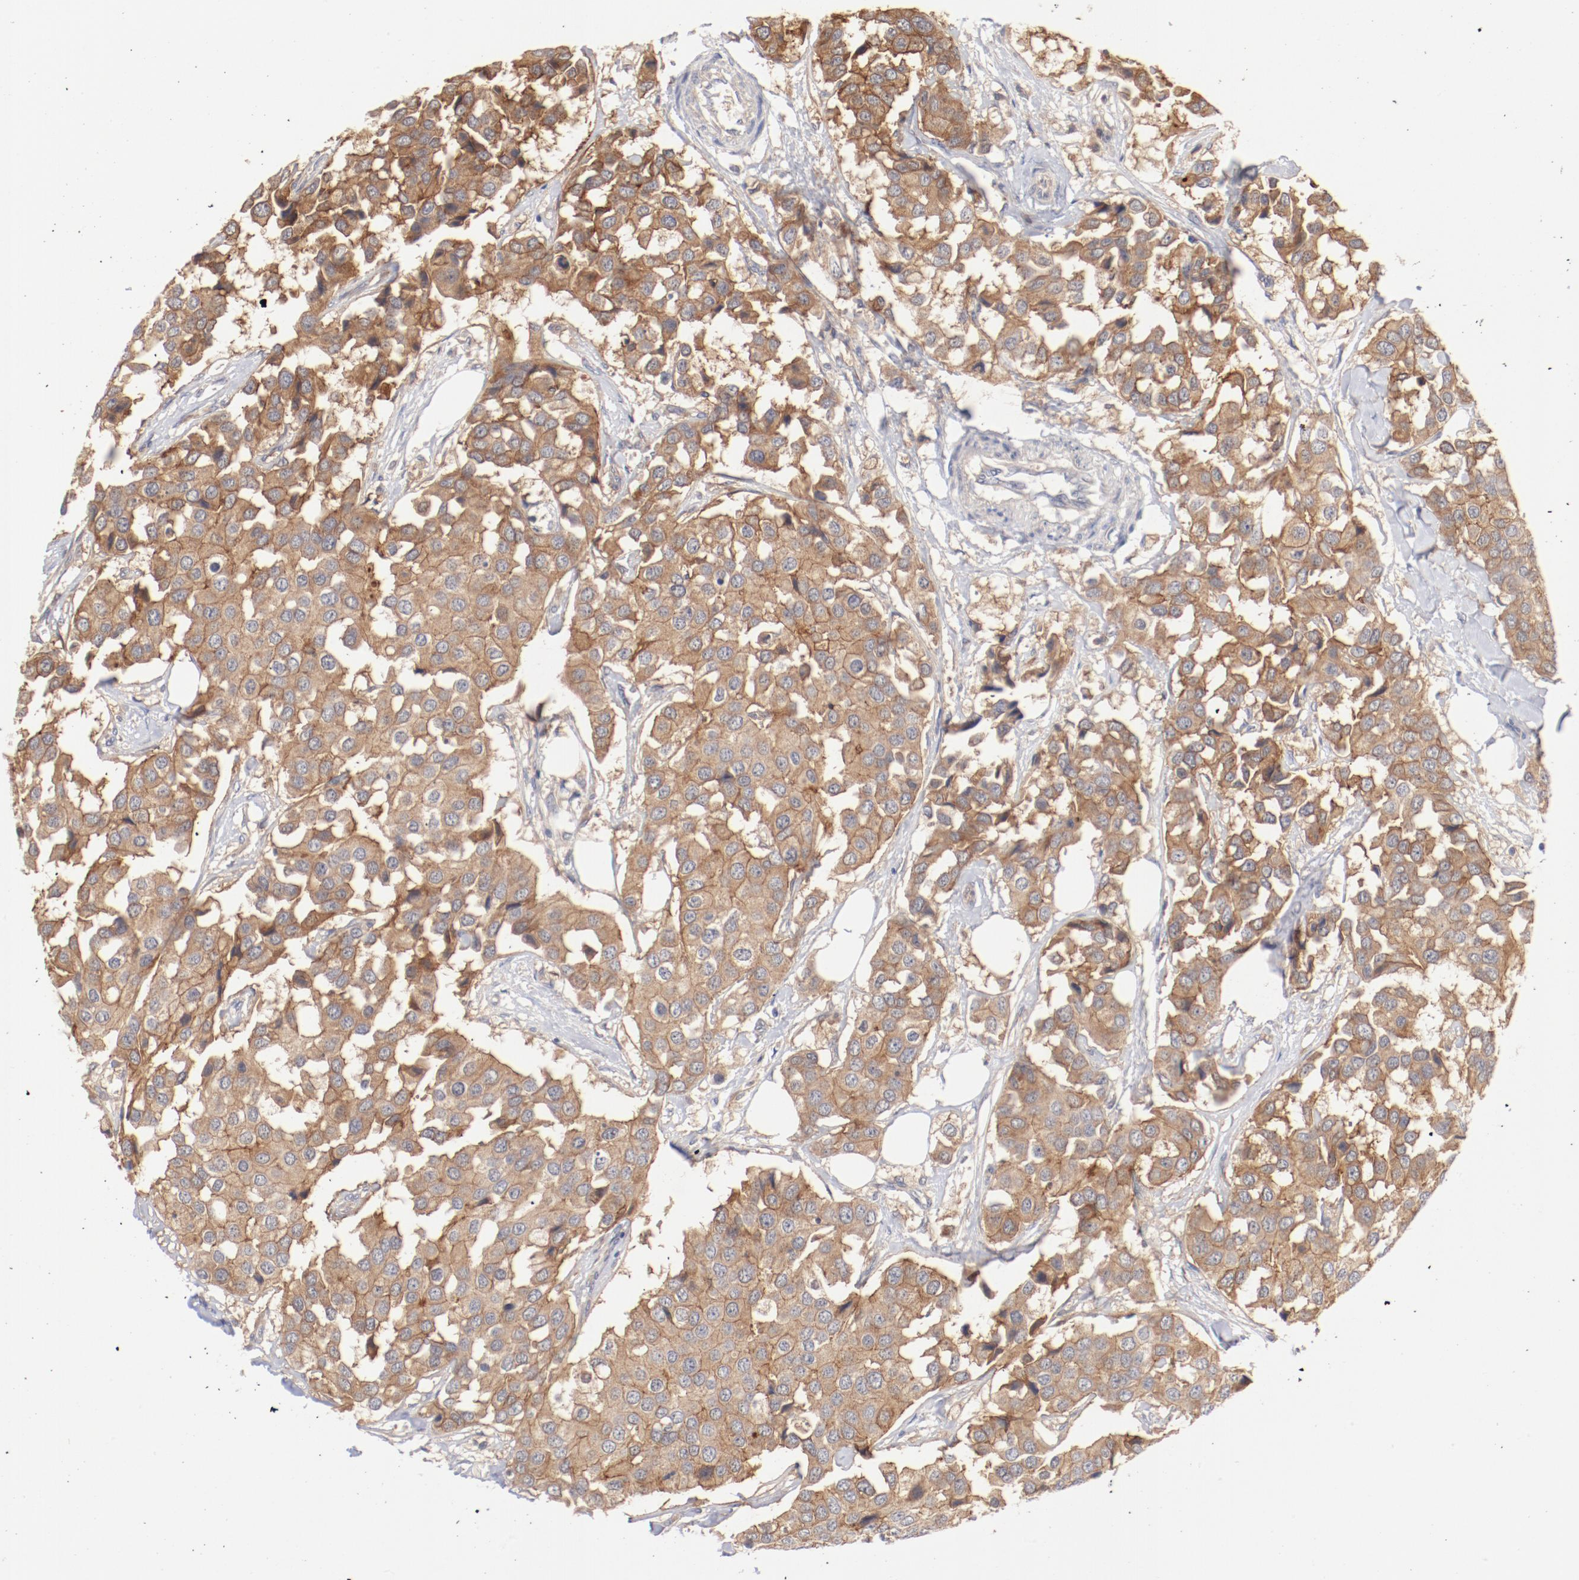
{"staining": {"intensity": "moderate", "quantity": ">75%", "location": "cytoplasmic/membranous"}, "tissue": "breast cancer", "cell_type": "Tumor cells", "image_type": "cancer", "snomed": [{"axis": "morphology", "description": "Duct carcinoma"}, {"axis": "topography", "description": "Breast"}], "caption": "Breast cancer stained for a protein (brown) demonstrates moderate cytoplasmic/membranous positive expression in about >75% of tumor cells.", "gene": "SETD3", "patient": {"sex": "female", "age": 80}}